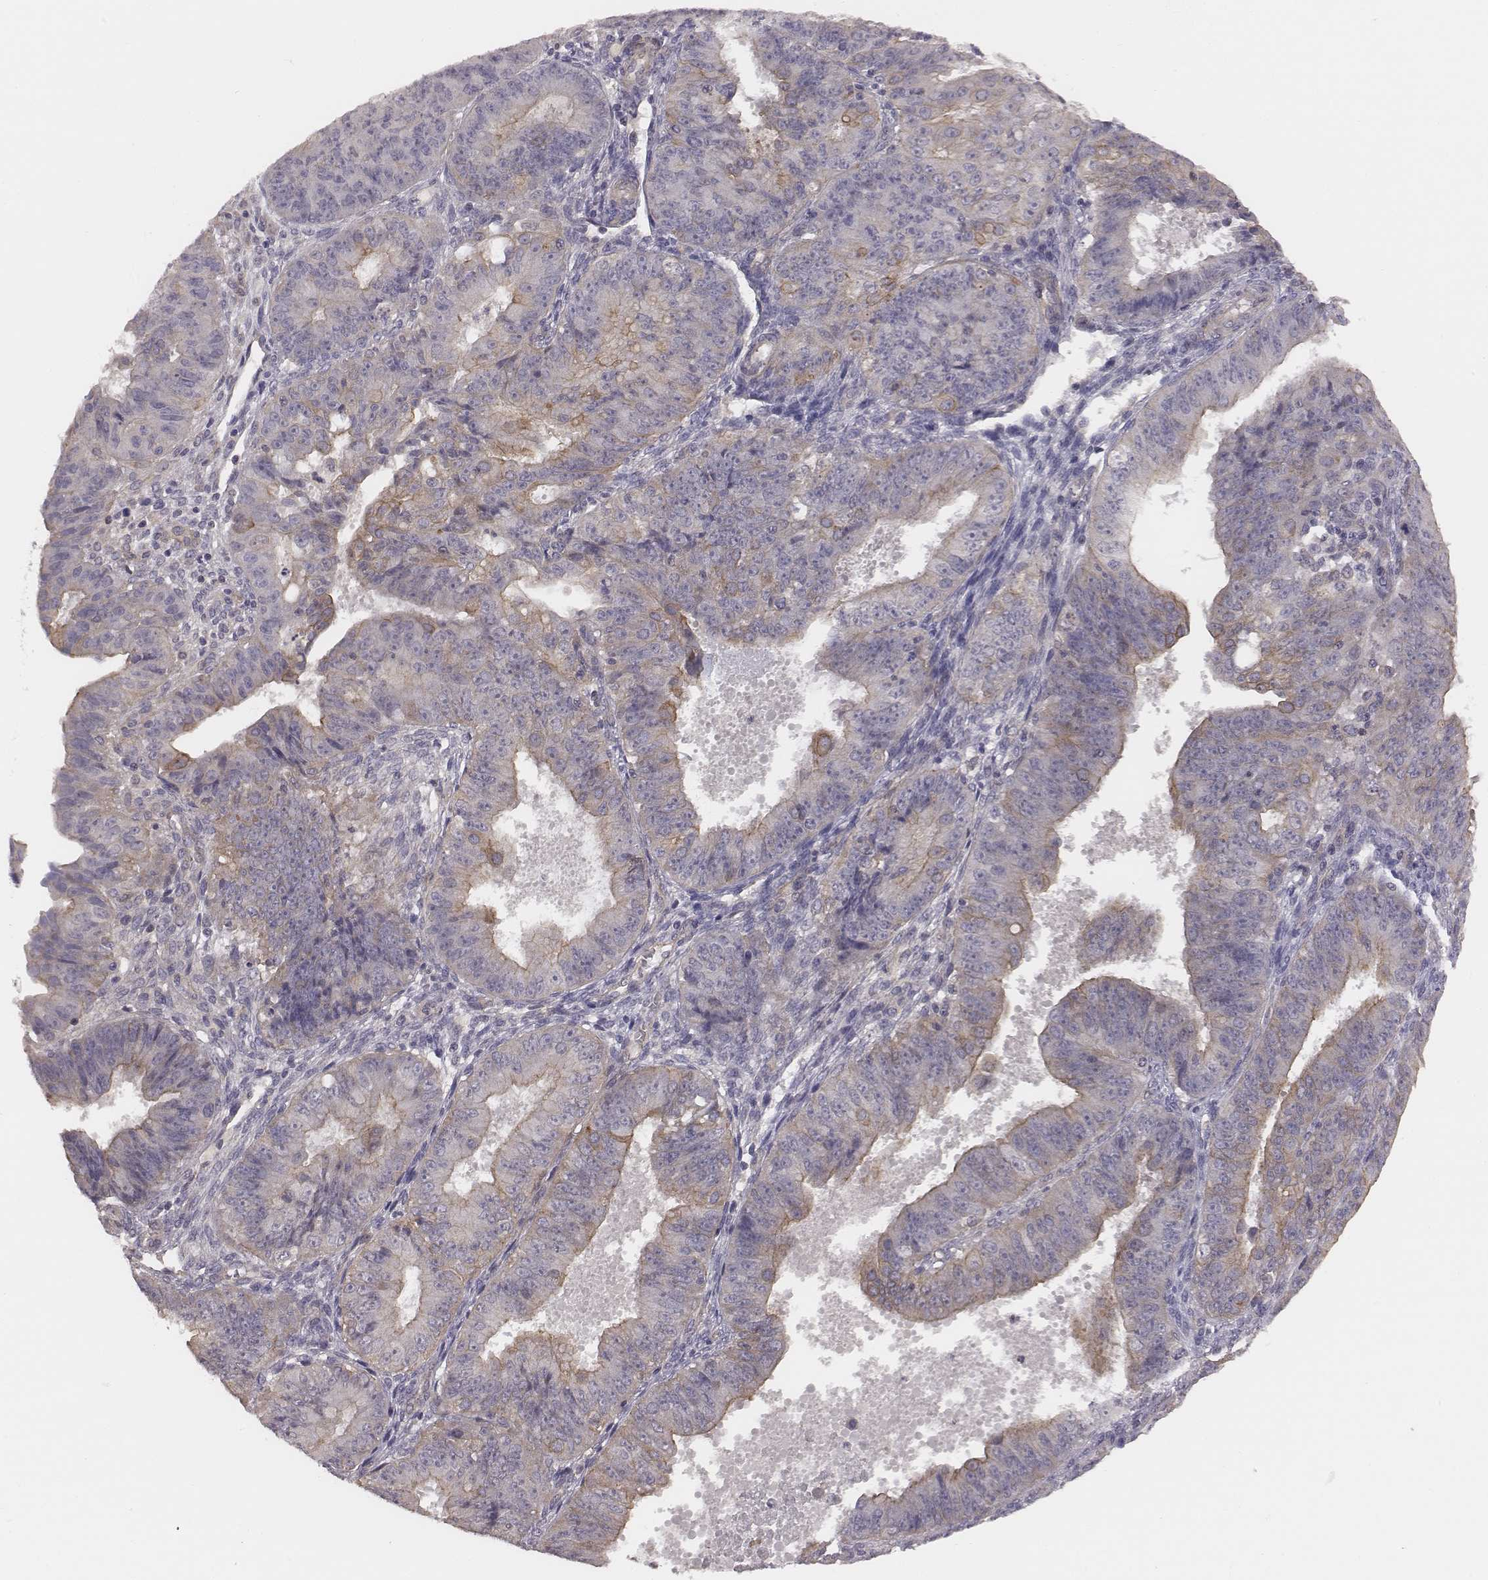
{"staining": {"intensity": "weak", "quantity": "25%-75%", "location": "cytoplasmic/membranous"}, "tissue": "ovarian cancer", "cell_type": "Tumor cells", "image_type": "cancer", "snomed": [{"axis": "morphology", "description": "Carcinoma, endometroid"}, {"axis": "topography", "description": "Ovary"}], "caption": "This photomicrograph exhibits immunohistochemistry (IHC) staining of ovarian endometroid carcinoma, with low weak cytoplasmic/membranous expression in about 25%-75% of tumor cells.", "gene": "SCARF1", "patient": {"sex": "female", "age": 42}}